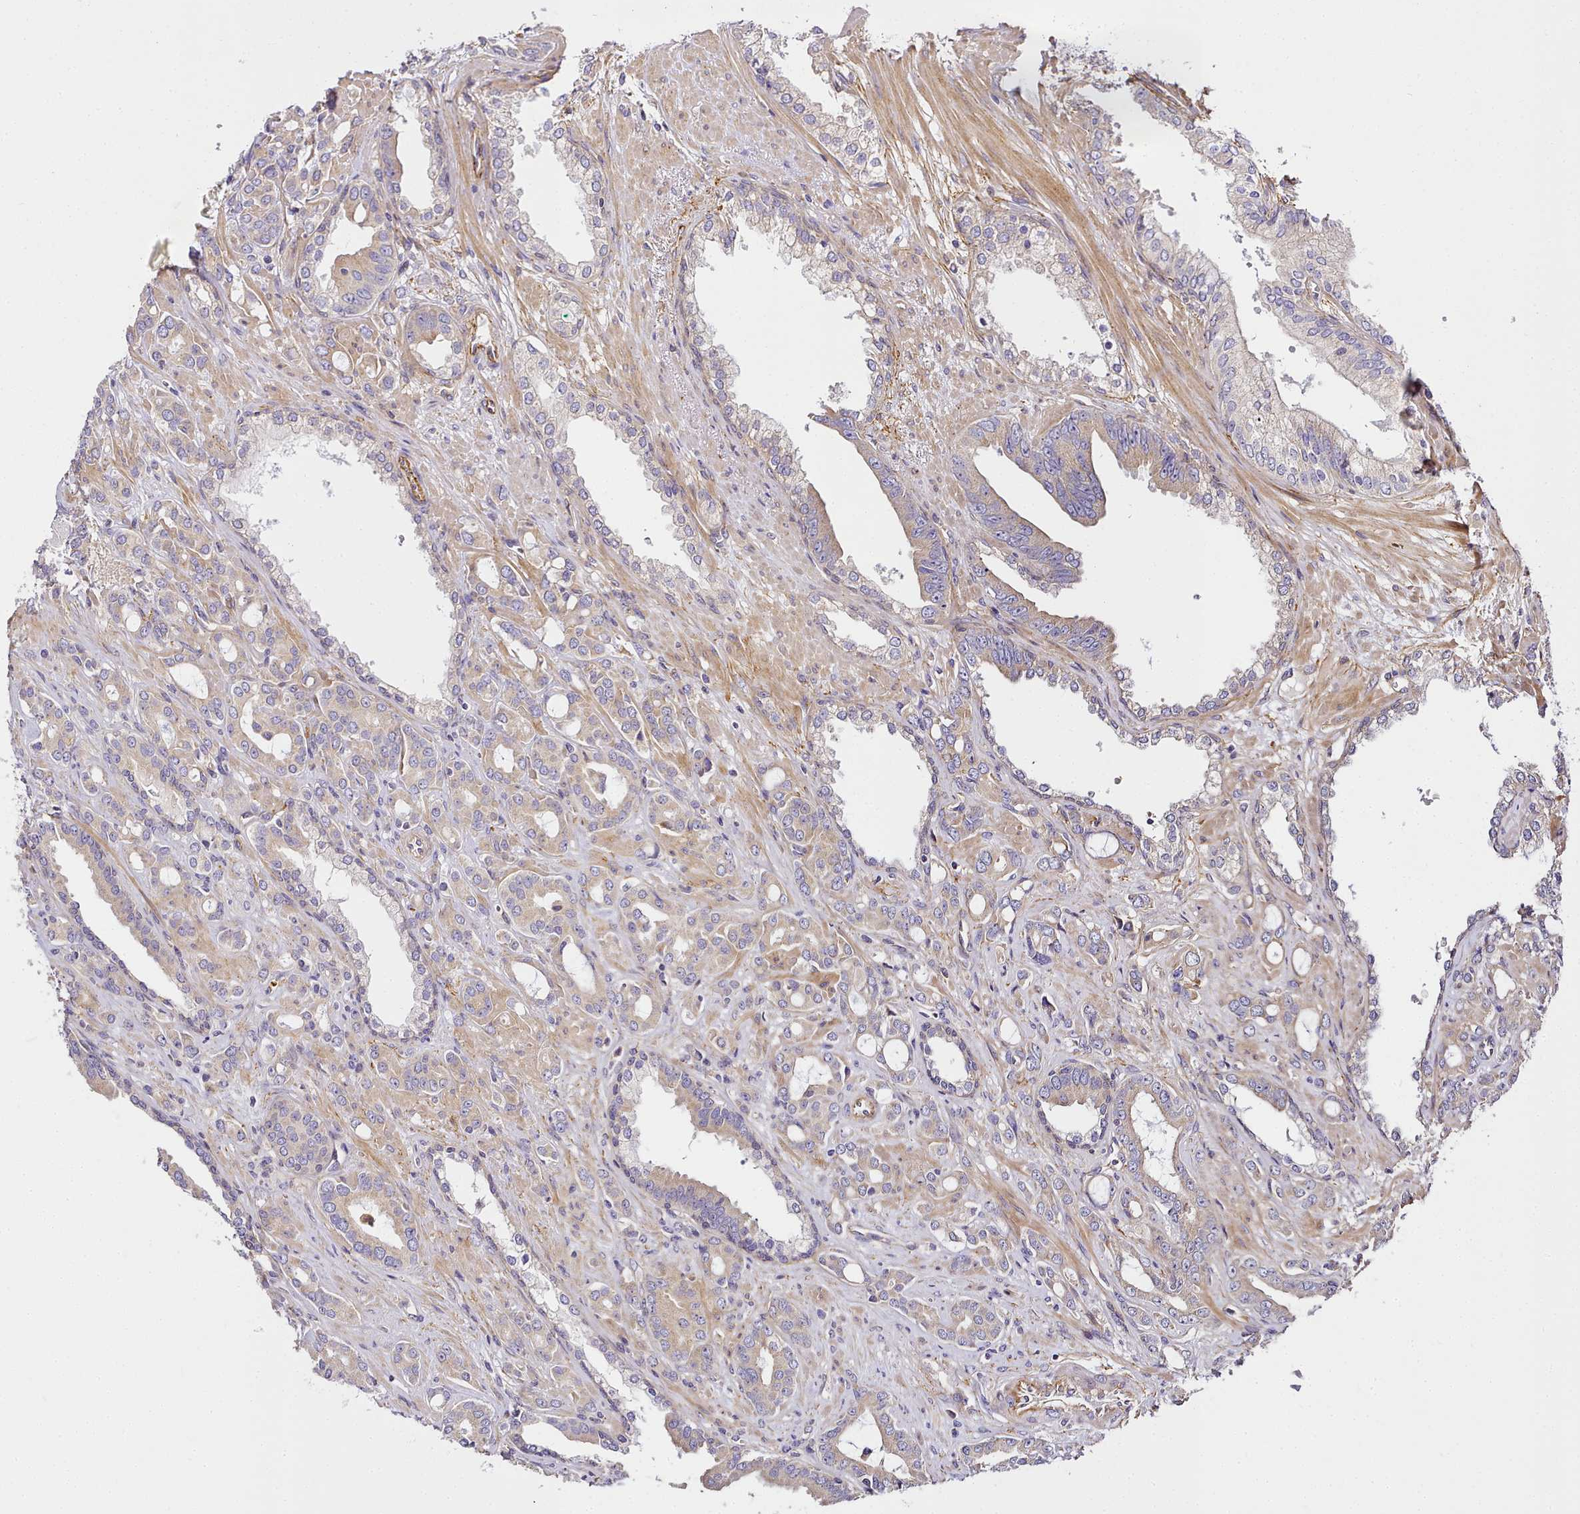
{"staining": {"intensity": "weak", "quantity": "25%-75%", "location": "cytoplasmic/membranous"}, "tissue": "prostate cancer", "cell_type": "Tumor cells", "image_type": "cancer", "snomed": [{"axis": "morphology", "description": "Adenocarcinoma, High grade"}, {"axis": "topography", "description": "Prostate"}], "caption": "Weak cytoplasmic/membranous staining for a protein is seen in approximately 25%-75% of tumor cells of high-grade adenocarcinoma (prostate) using immunohistochemistry (IHC).", "gene": "NBPF1", "patient": {"sex": "male", "age": 72}}